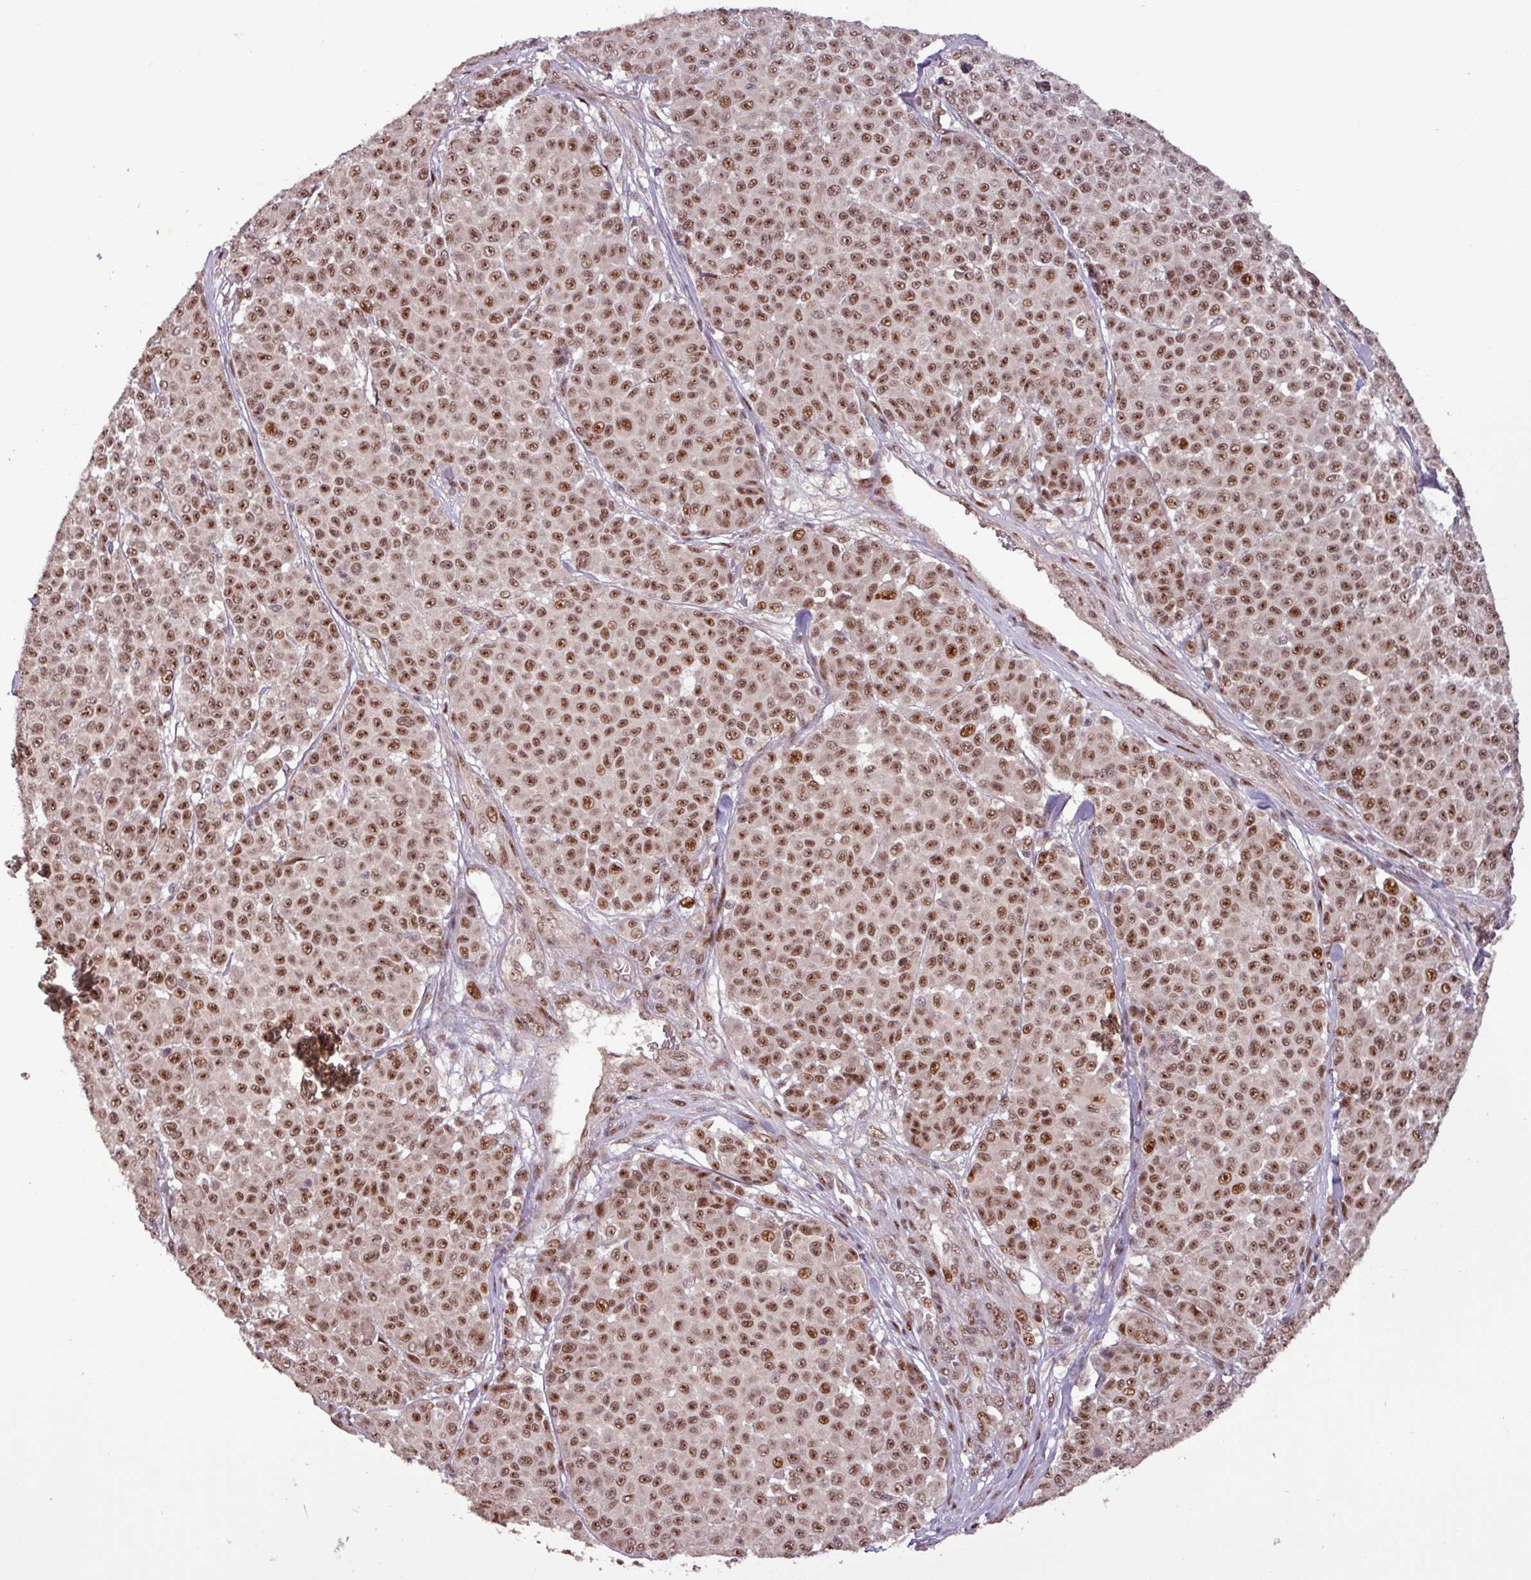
{"staining": {"intensity": "moderate", "quantity": ">75%", "location": "nuclear"}, "tissue": "melanoma", "cell_type": "Tumor cells", "image_type": "cancer", "snomed": [{"axis": "morphology", "description": "Malignant melanoma, NOS"}, {"axis": "topography", "description": "Skin"}], "caption": "A brown stain labels moderate nuclear positivity of a protein in melanoma tumor cells.", "gene": "SLC22A24", "patient": {"sex": "male", "age": 46}}